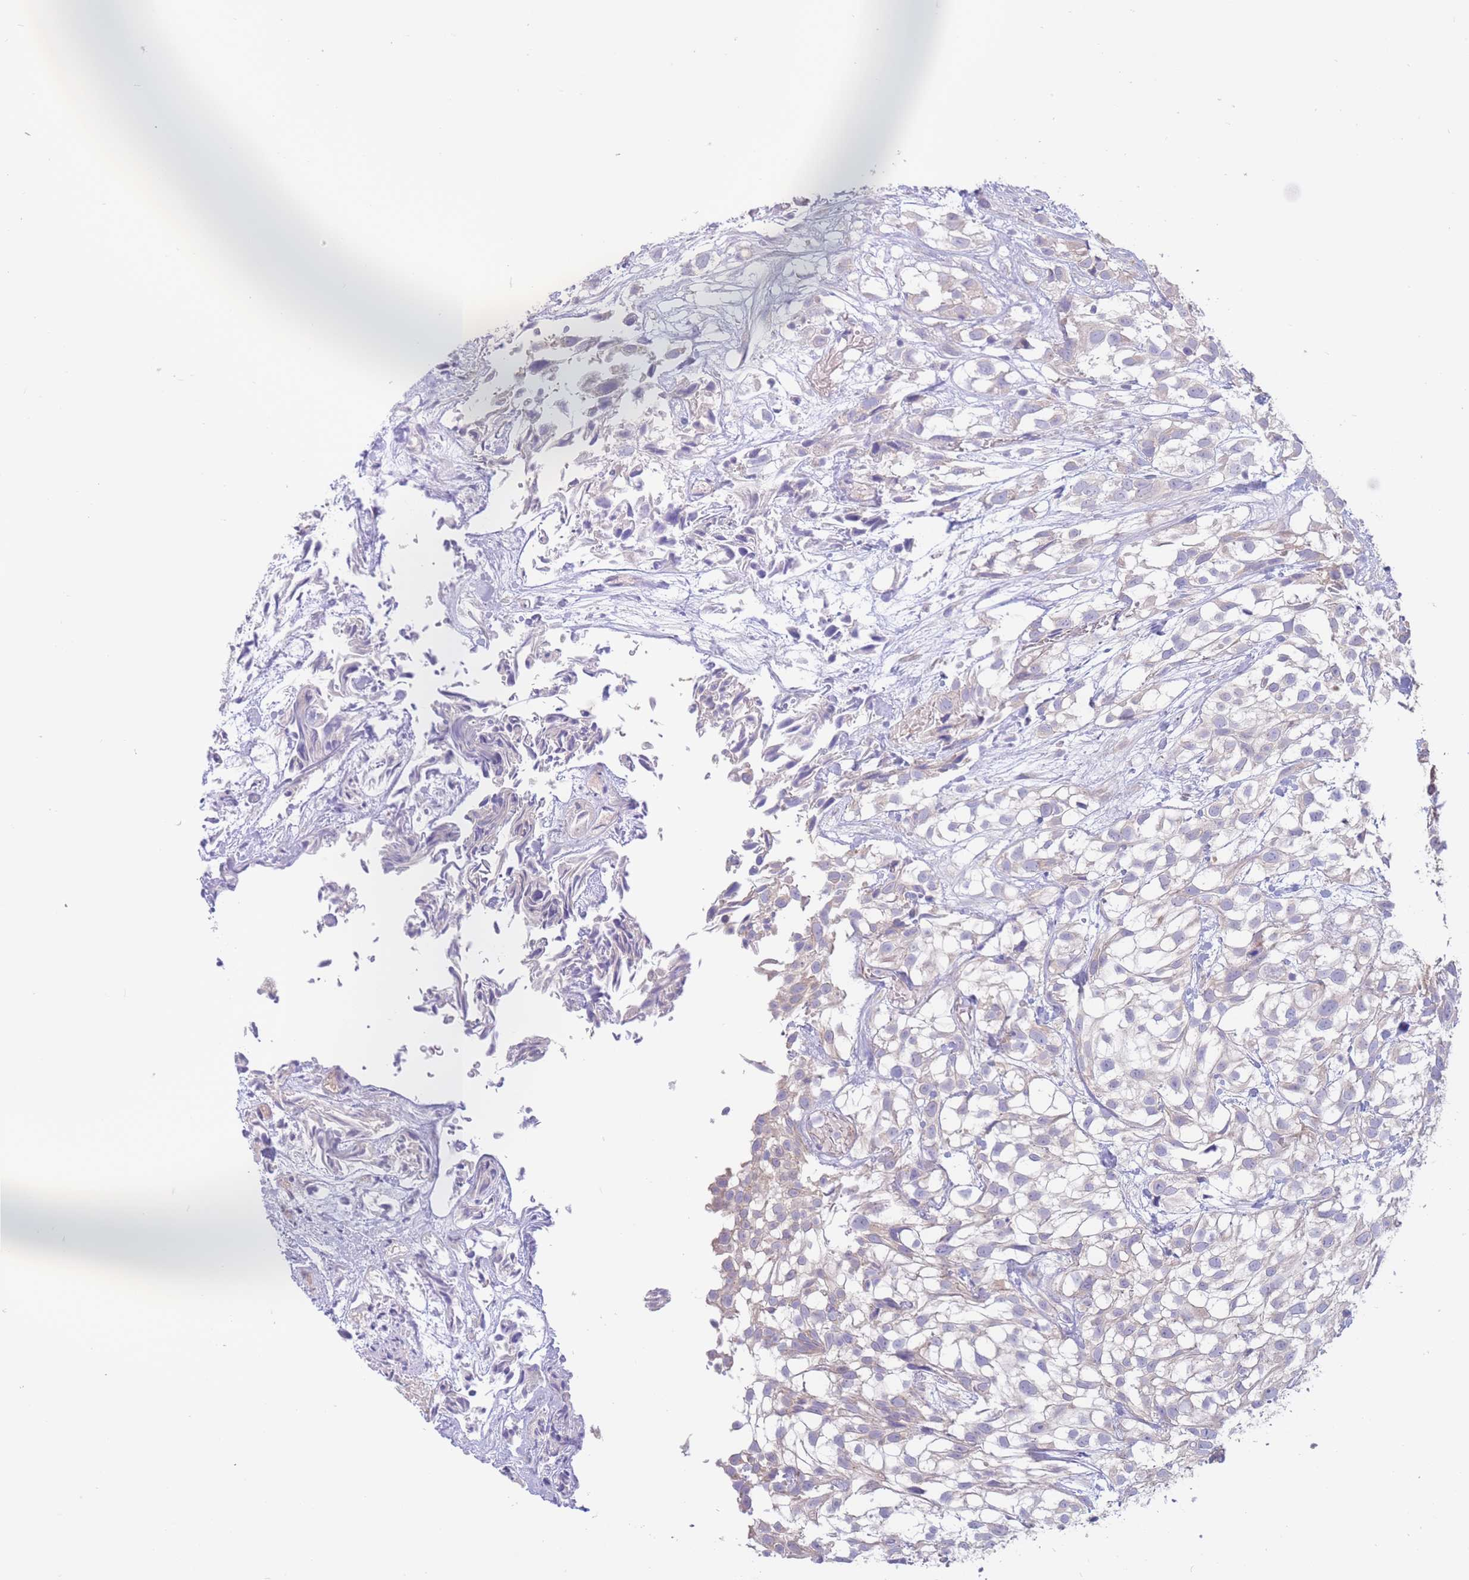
{"staining": {"intensity": "negative", "quantity": "none", "location": "none"}, "tissue": "urothelial cancer", "cell_type": "Tumor cells", "image_type": "cancer", "snomed": [{"axis": "morphology", "description": "Urothelial carcinoma, High grade"}, {"axis": "topography", "description": "Urinary bladder"}], "caption": "Tumor cells are negative for brown protein staining in urothelial carcinoma (high-grade). (DAB (3,3'-diaminobenzidine) IHC, high magnification).", "gene": "ALS2CL", "patient": {"sex": "male", "age": 56}}